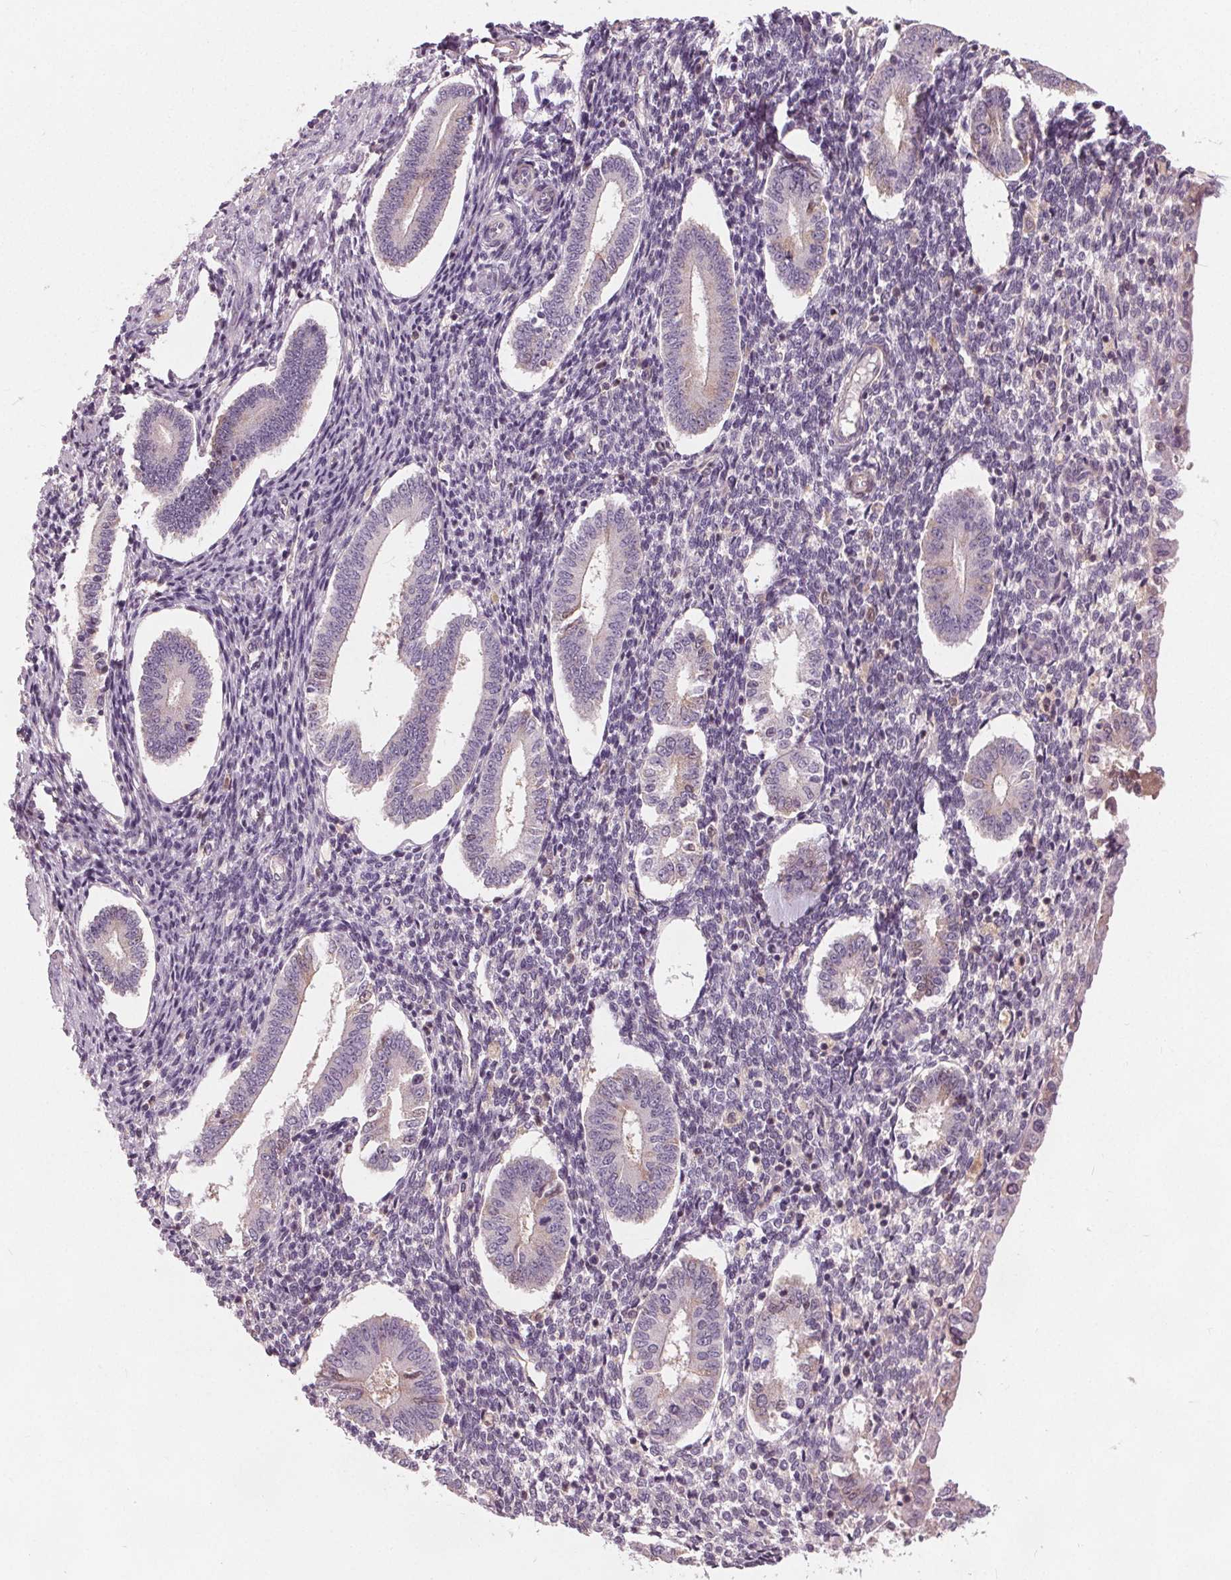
{"staining": {"intensity": "negative", "quantity": "none", "location": "none"}, "tissue": "endometrium", "cell_type": "Cells in endometrial stroma", "image_type": "normal", "snomed": [{"axis": "morphology", "description": "Normal tissue, NOS"}, {"axis": "topography", "description": "Endometrium"}], "caption": "This is an immunohistochemistry micrograph of unremarkable endometrium. There is no positivity in cells in endometrial stroma.", "gene": "PDGFD", "patient": {"sex": "female", "age": 40}}